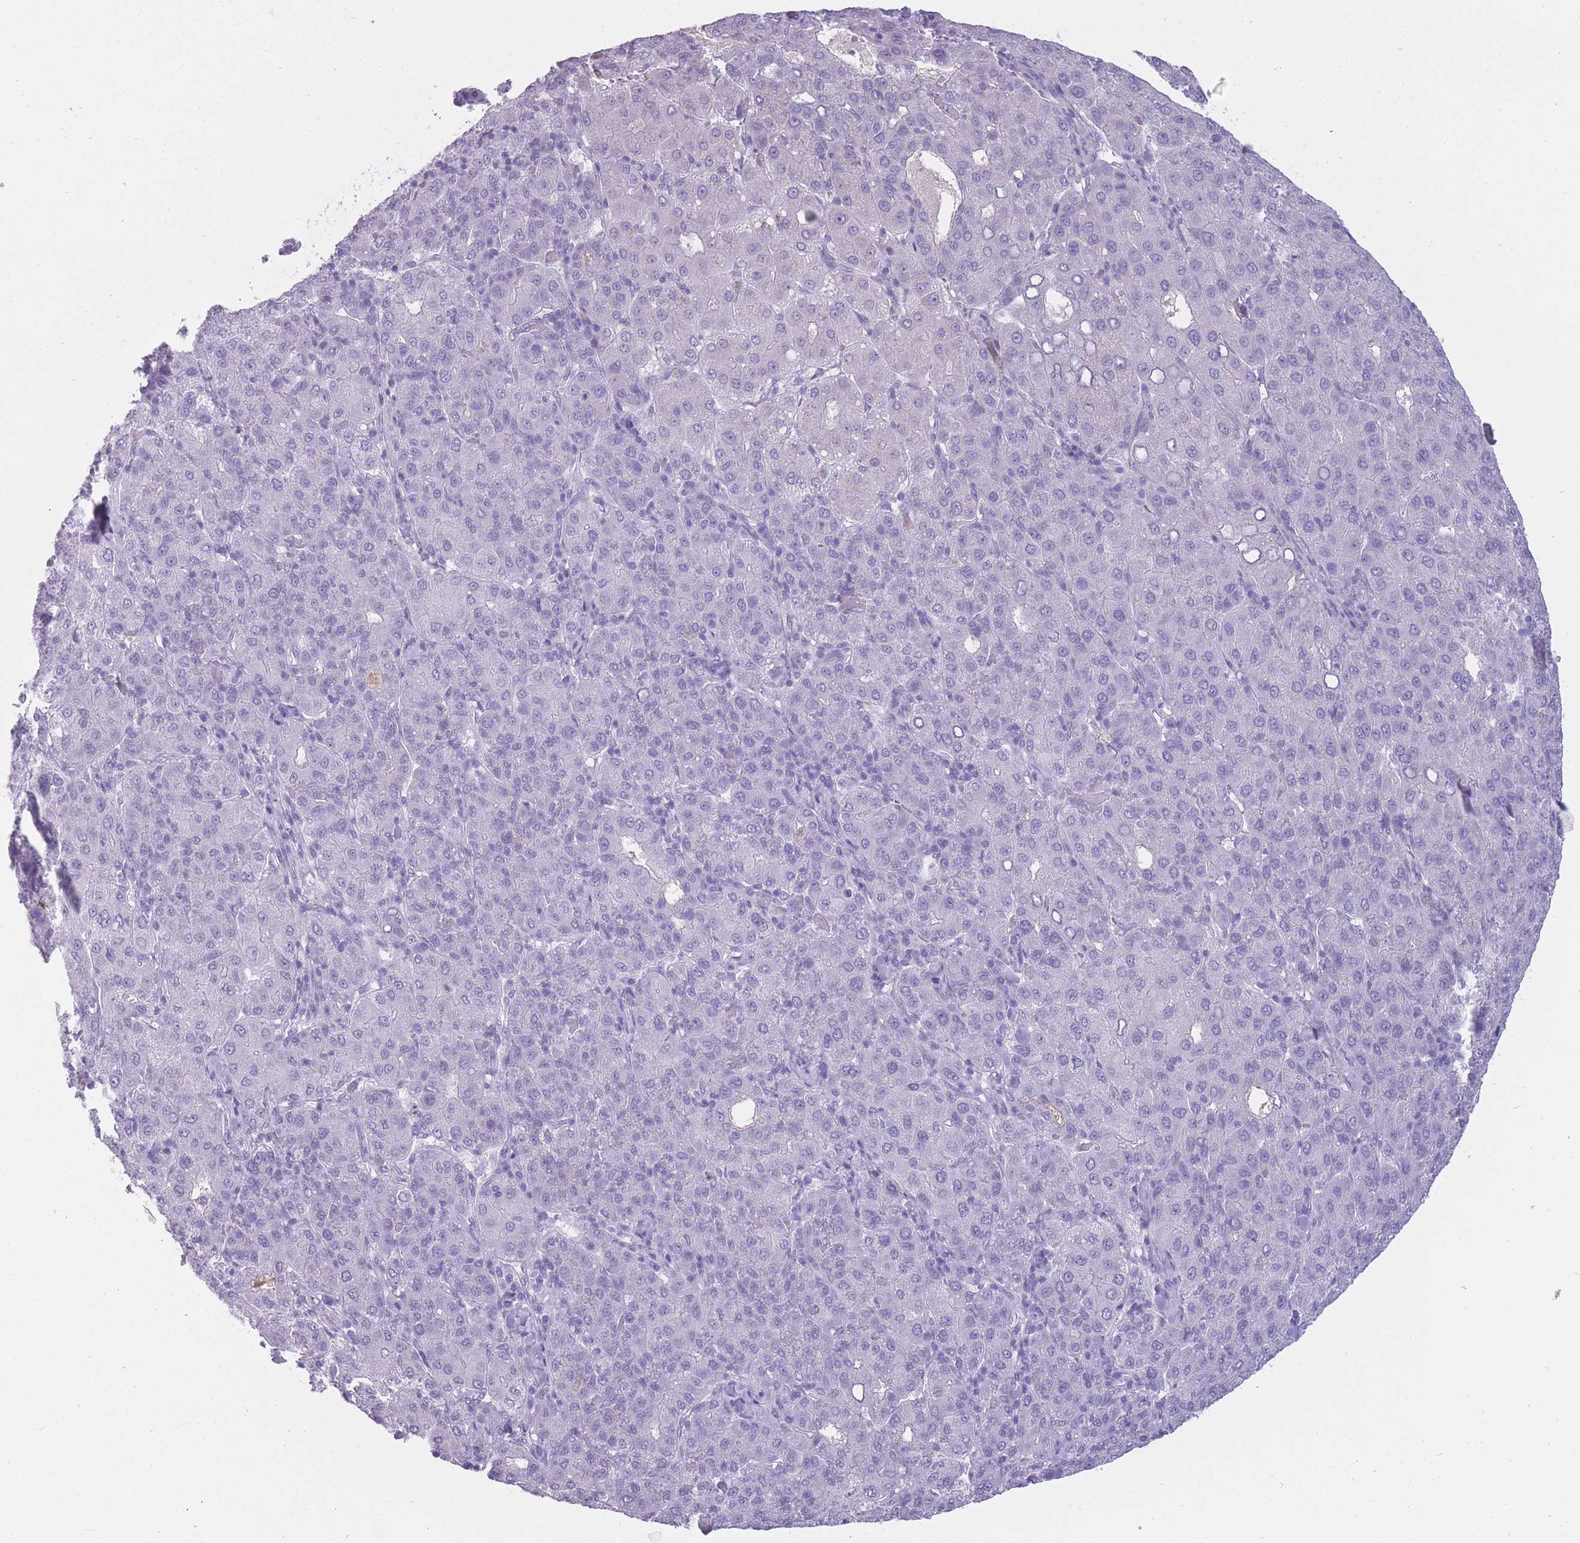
{"staining": {"intensity": "negative", "quantity": "none", "location": "none"}, "tissue": "liver cancer", "cell_type": "Tumor cells", "image_type": "cancer", "snomed": [{"axis": "morphology", "description": "Carcinoma, Hepatocellular, NOS"}, {"axis": "topography", "description": "Liver"}], "caption": "This is a micrograph of IHC staining of liver cancer (hepatocellular carcinoma), which shows no staining in tumor cells.", "gene": "DCANP1", "patient": {"sex": "male", "age": 65}}